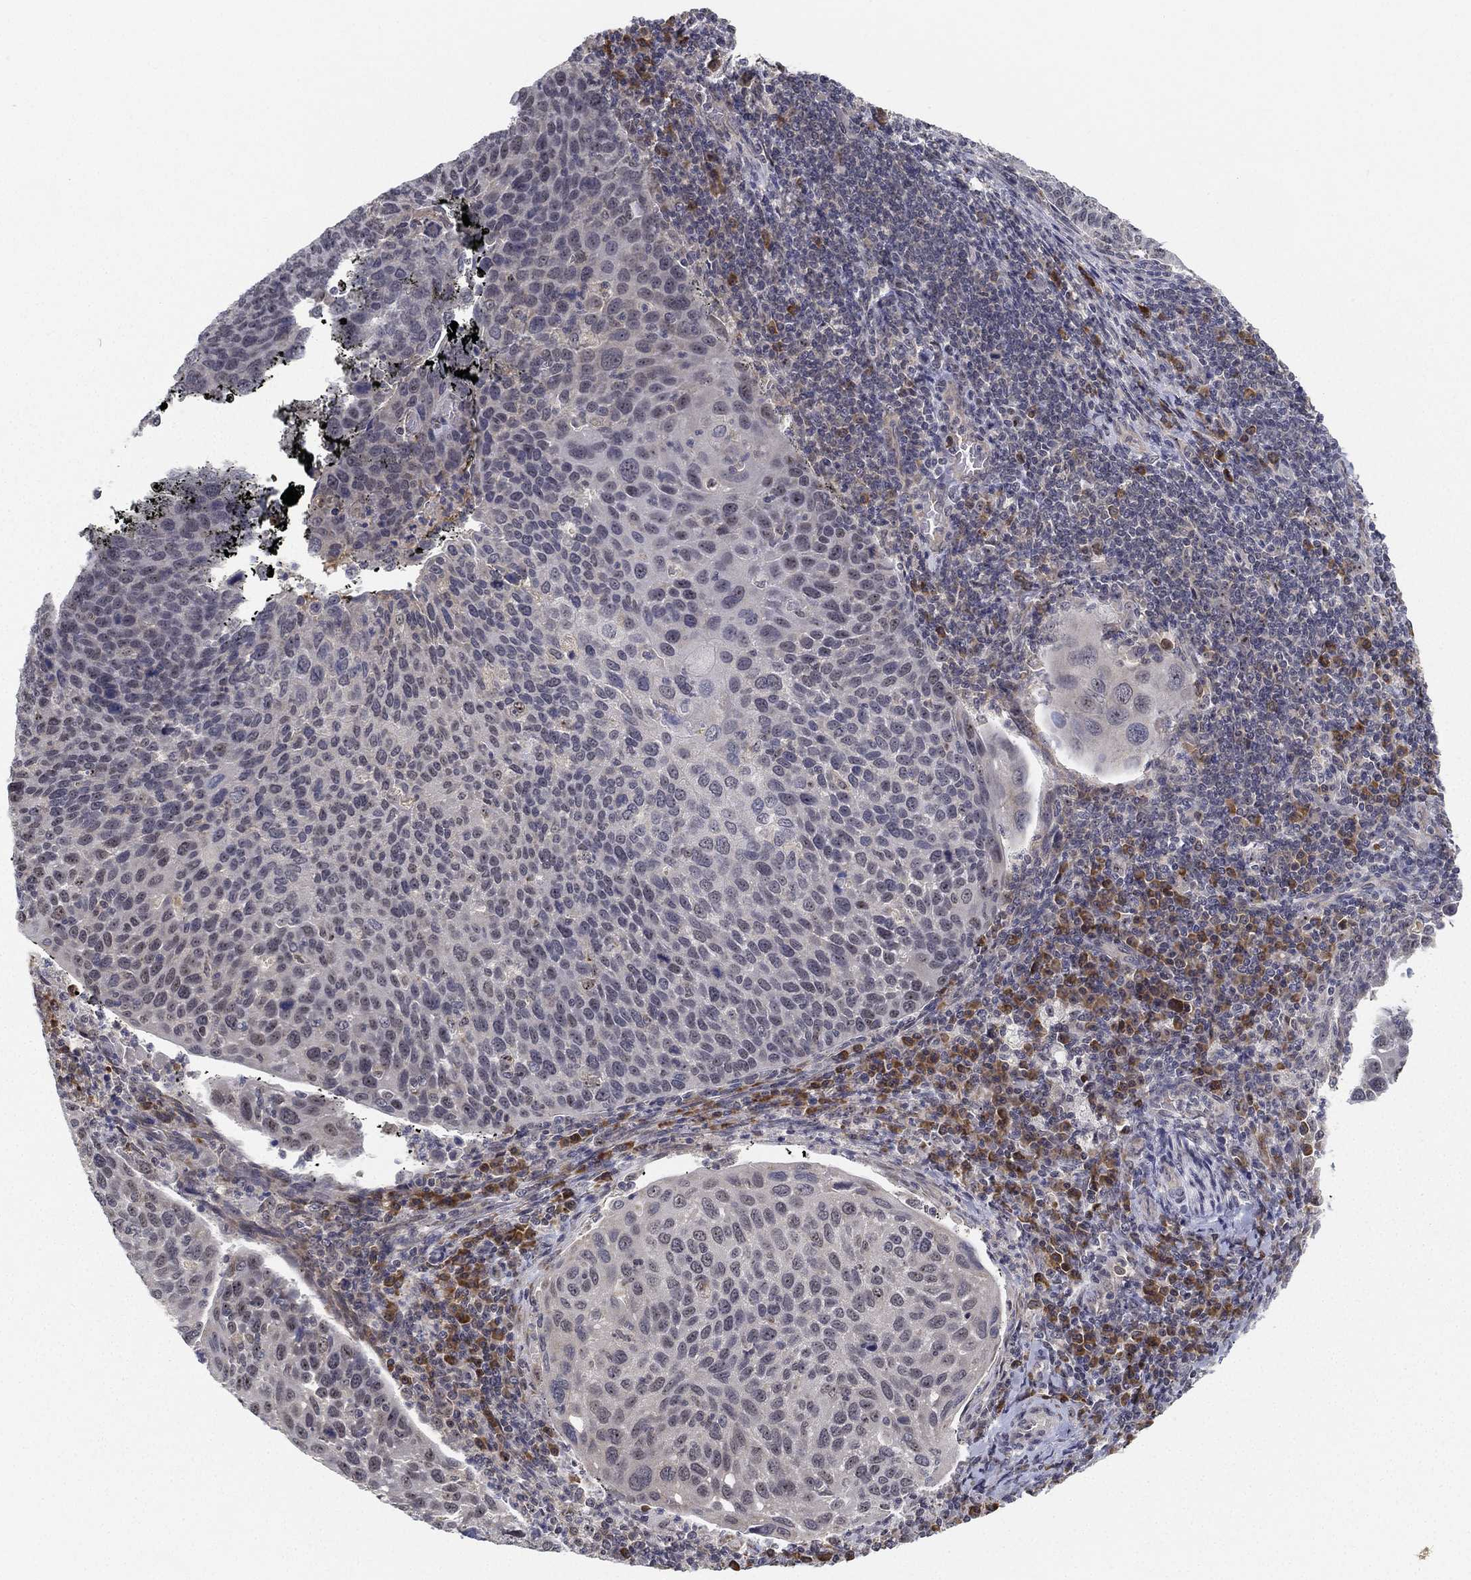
{"staining": {"intensity": "negative", "quantity": "none", "location": "none"}, "tissue": "cervical cancer", "cell_type": "Tumor cells", "image_type": "cancer", "snomed": [{"axis": "morphology", "description": "Squamous cell carcinoma, NOS"}, {"axis": "topography", "description": "Cervix"}], "caption": "Tumor cells show no significant expression in squamous cell carcinoma (cervical).", "gene": "PPP1R16B", "patient": {"sex": "female", "age": 54}}